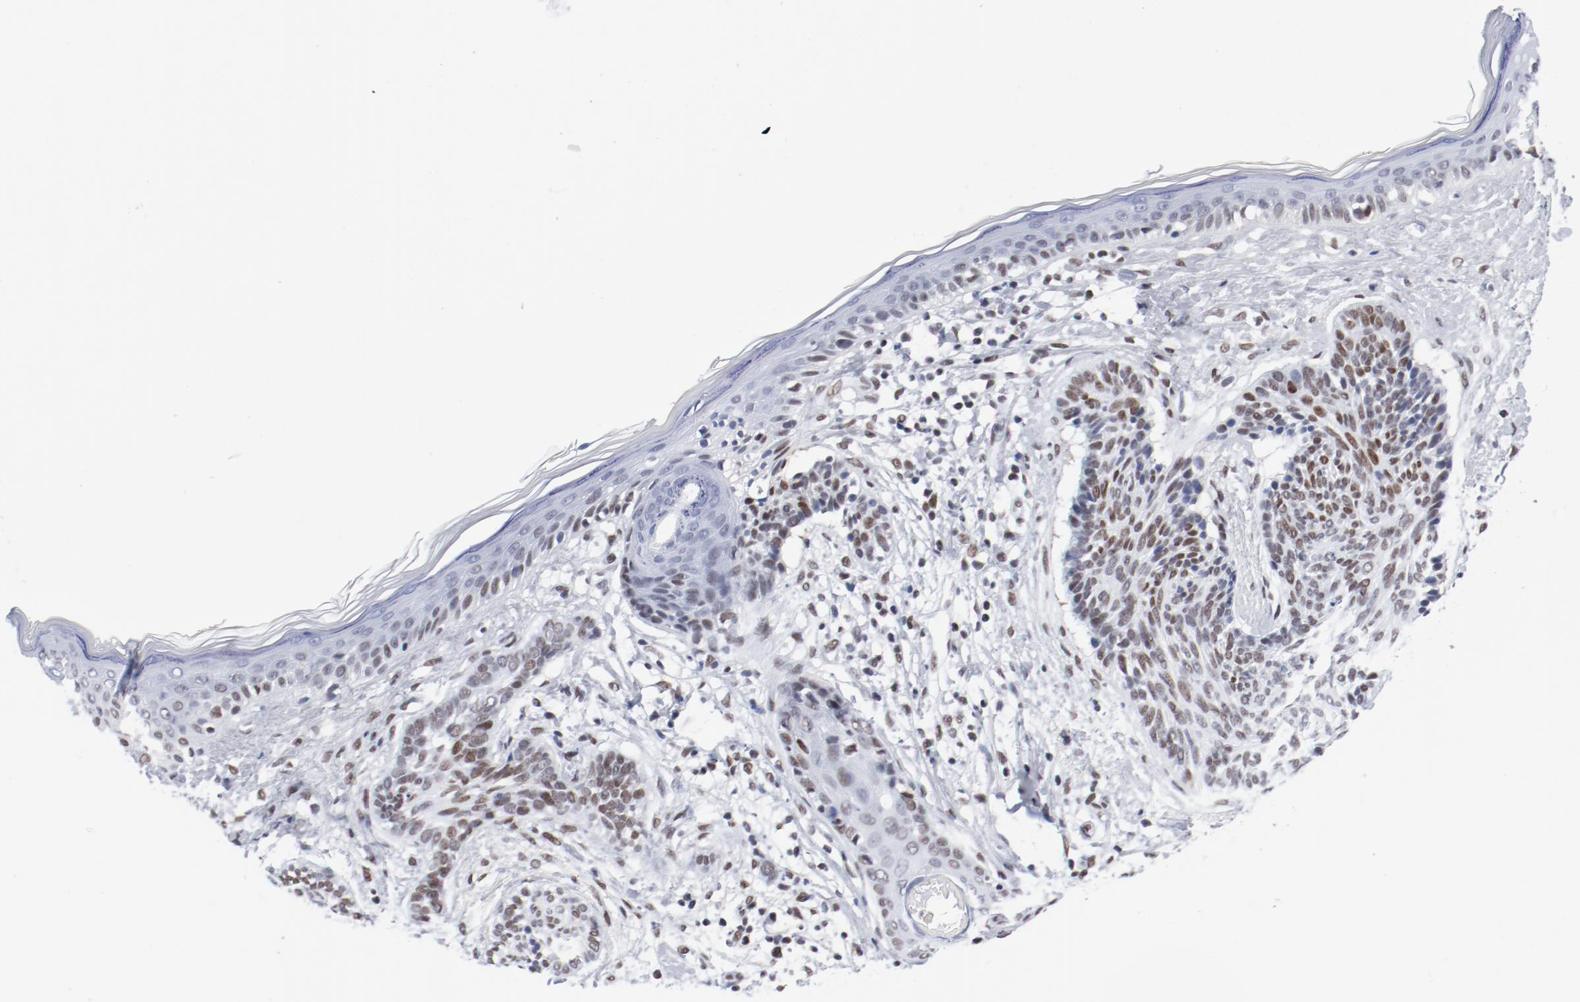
{"staining": {"intensity": "weak", "quantity": "25%-75%", "location": "nuclear"}, "tissue": "skin cancer", "cell_type": "Tumor cells", "image_type": "cancer", "snomed": [{"axis": "morphology", "description": "Normal tissue, NOS"}, {"axis": "morphology", "description": "Basal cell carcinoma"}, {"axis": "topography", "description": "Skin"}], "caption": "IHC histopathology image of neoplastic tissue: basal cell carcinoma (skin) stained using immunohistochemistry (IHC) exhibits low levels of weak protein expression localized specifically in the nuclear of tumor cells, appearing as a nuclear brown color.", "gene": "ATF2", "patient": {"sex": "male", "age": 63}}